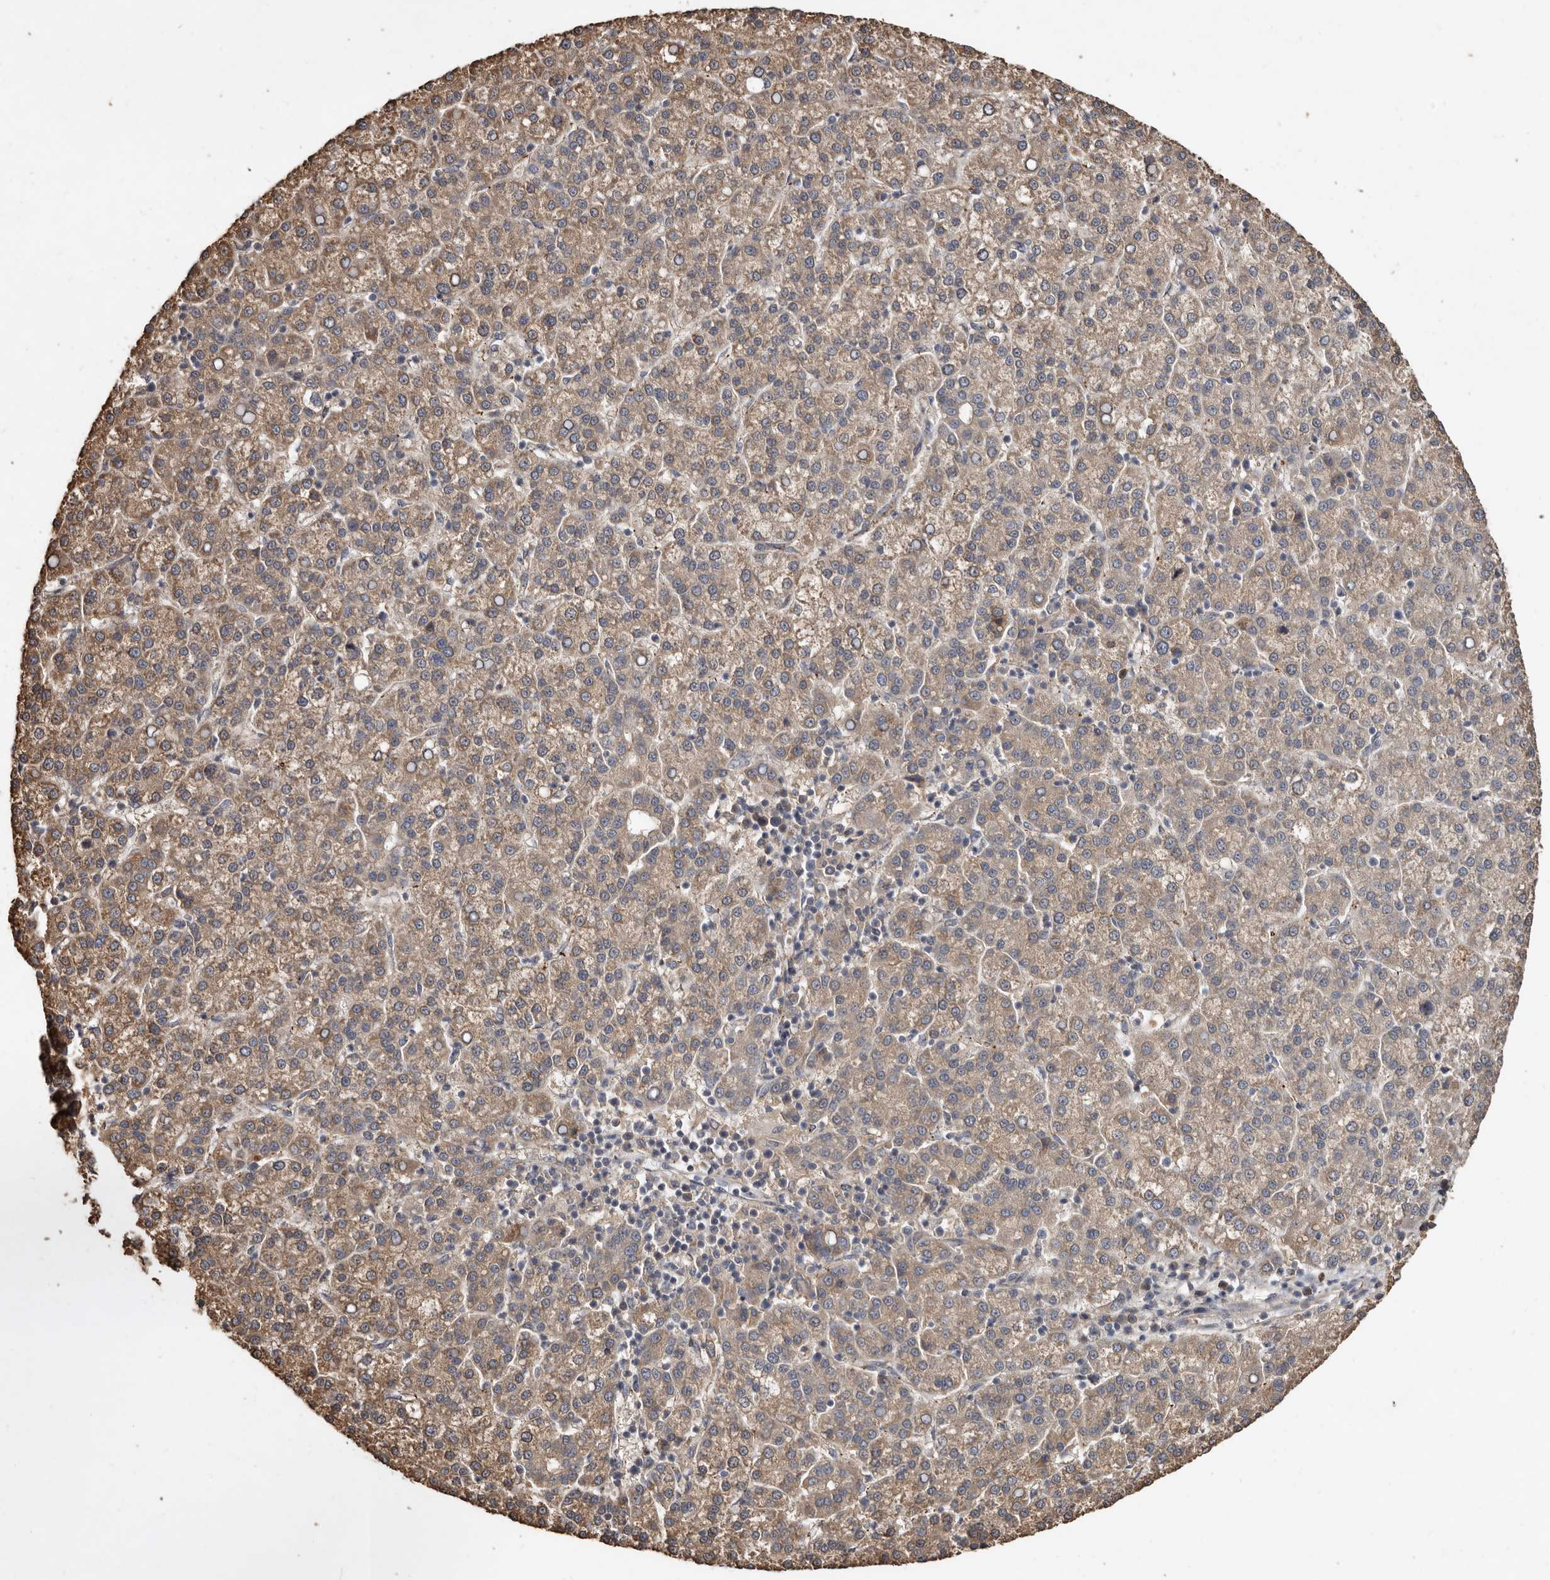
{"staining": {"intensity": "weak", "quantity": ">75%", "location": "cytoplasmic/membranous"}, "tissue": "liver cancer", "cell_type": "Tumor cells", "image_type": "cancer", "snomed": [{"axis": "morphology", "description": "Carcinoma, Hepatocellular, NOS"}, {"axis": "topography", "description": "Liver"}], "caption": "An image of liver hepatocellular carcinoma stained for a protein shows weak cytoplasmic/membranous brown staining in tumor cells.", "gene": "FLCN", "patient": {"sex": "female", "age": 58}}